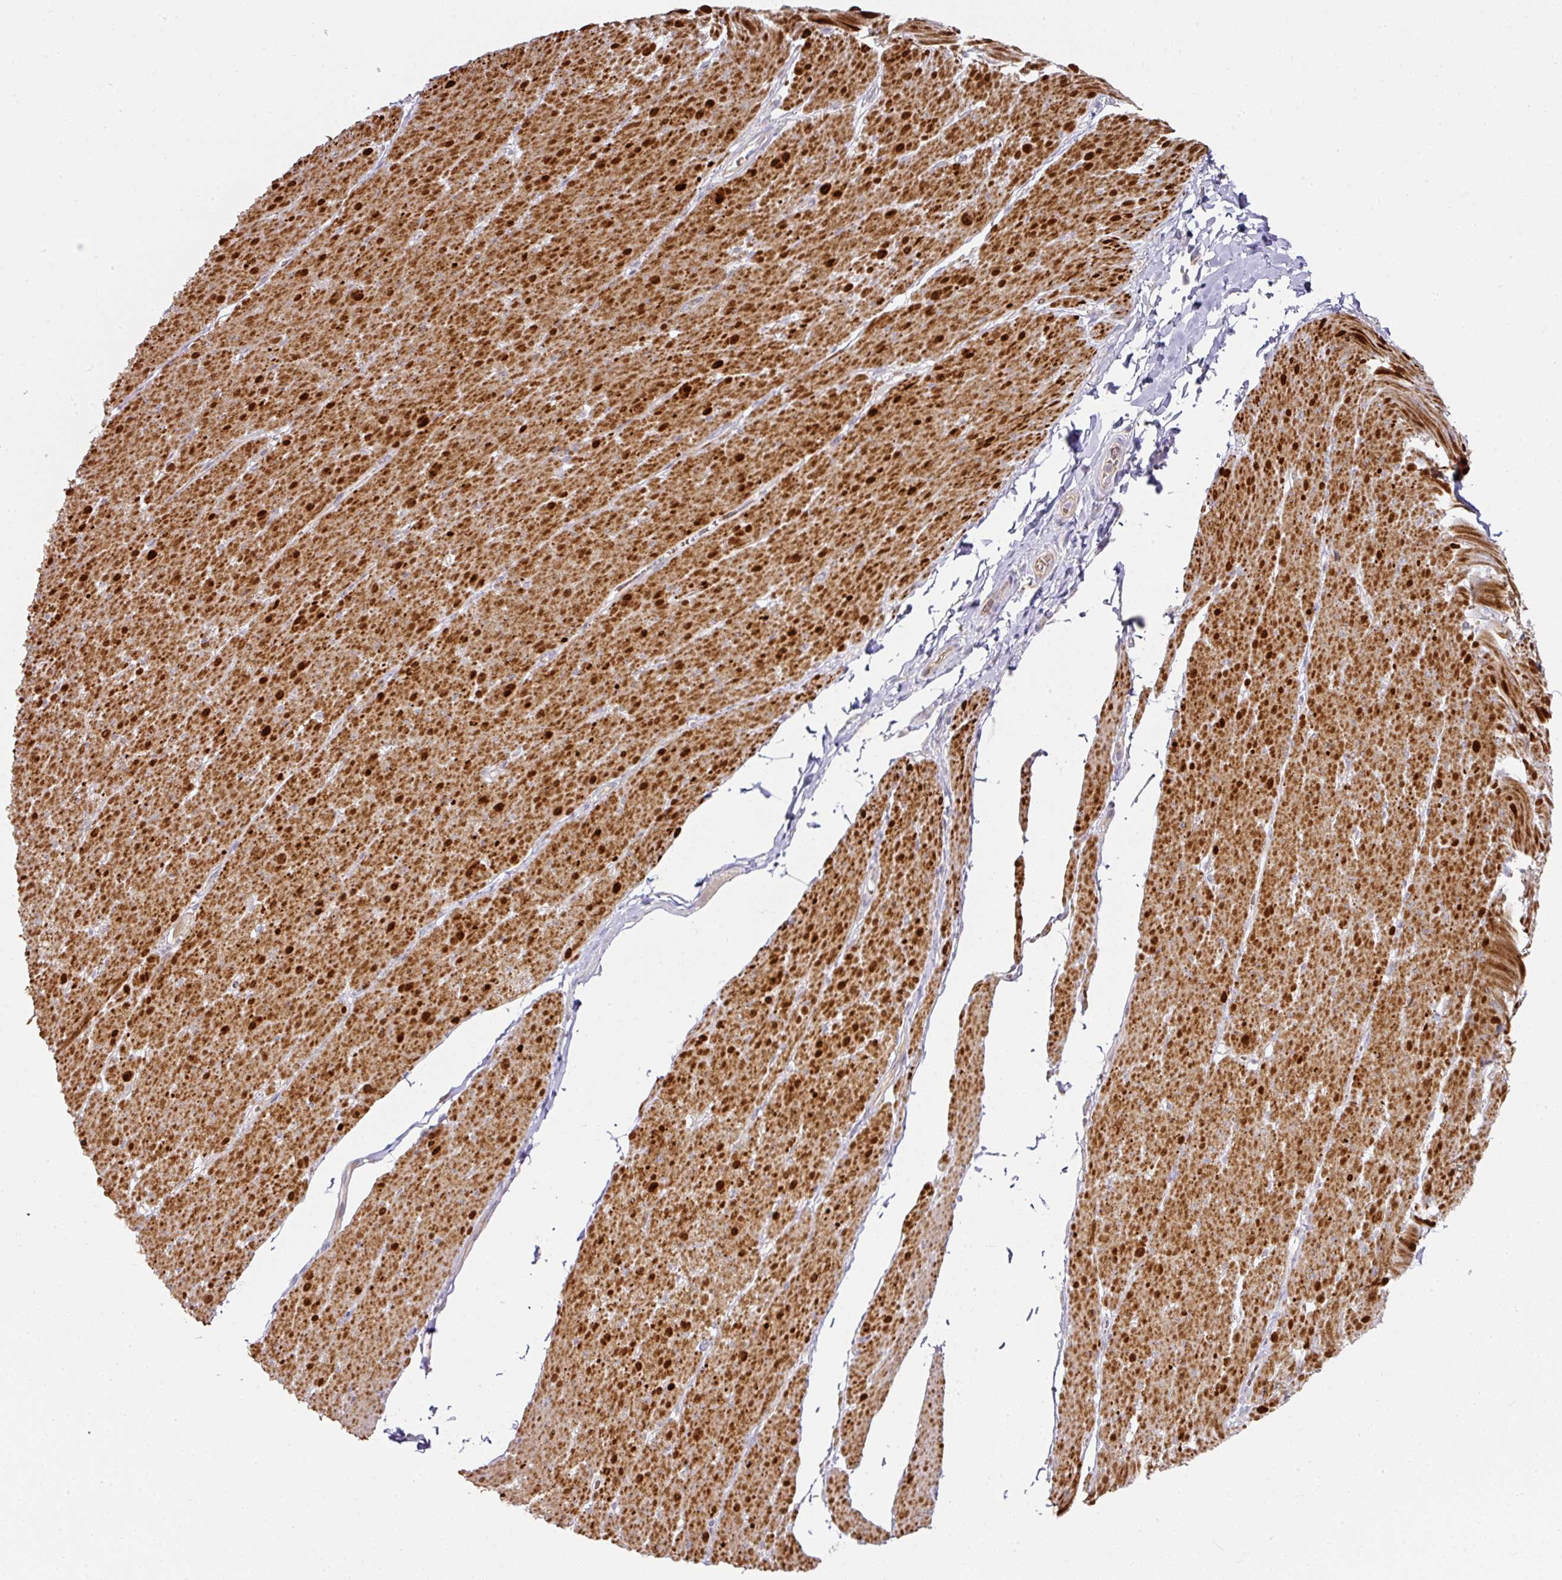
{"staining": {"intensity": "strong", "quantity": ">75%", "location": "cytoplasmic/membranous"}, "tissue": "smooth muscle", "cell_type": "Smooth muscle cells", "image_type": "normal", "snomed": [{"axis": "morphology", "description": "Normal tissue, NOS"}, {"axis": "topography", "description": "Smooth muscle"}, {"axis": "topography", "description": "Rectum"}], "caption": "Benign smooth muscle exhibits strong cytoplasmic/membranous positivity in about >75% of smooth muscle cells, visualized by immunohistochemistry.", "gene": "TARM1", "patient": {"sex": "male", "age": 53}}